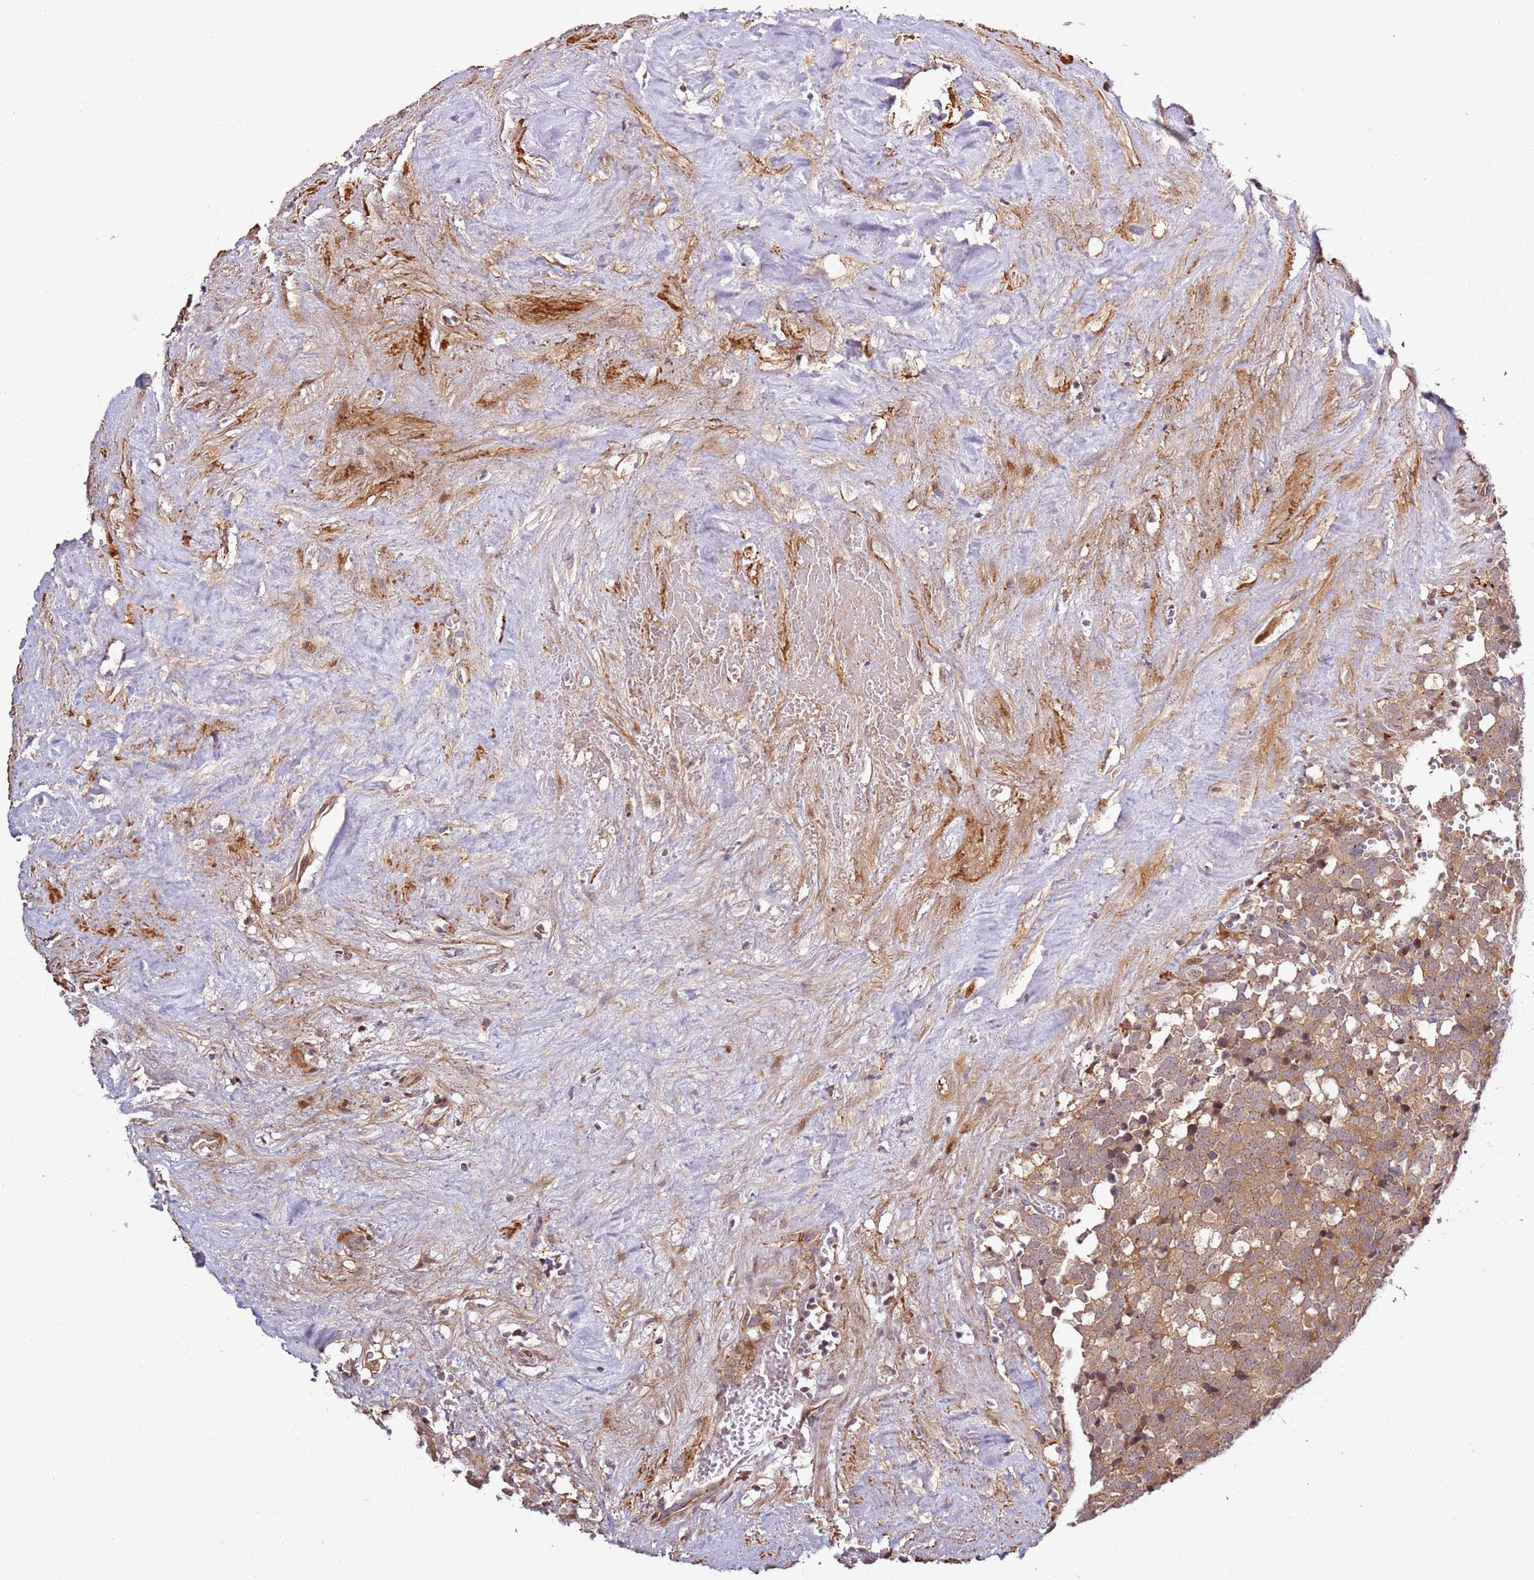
{"staining": {"intensity": "moderate", "quantity": ">75%", "location": "cytoplasmic/membranous"}, "tissue": "testis cancer", "cell_type": "Tumor cells", "image_type": "cancer", "snomed": [{"axis": "morphology", "description": "Seminoma, NOS"}, {"axis": "topography", "description": "Testis"}], "caption": "Human testis cancer (seminoma) stained with a protein marker exhibits moderate staining in tumor cells.", "gene": "RHBDL1", "patient": {"sex": "male", "age": 71}}